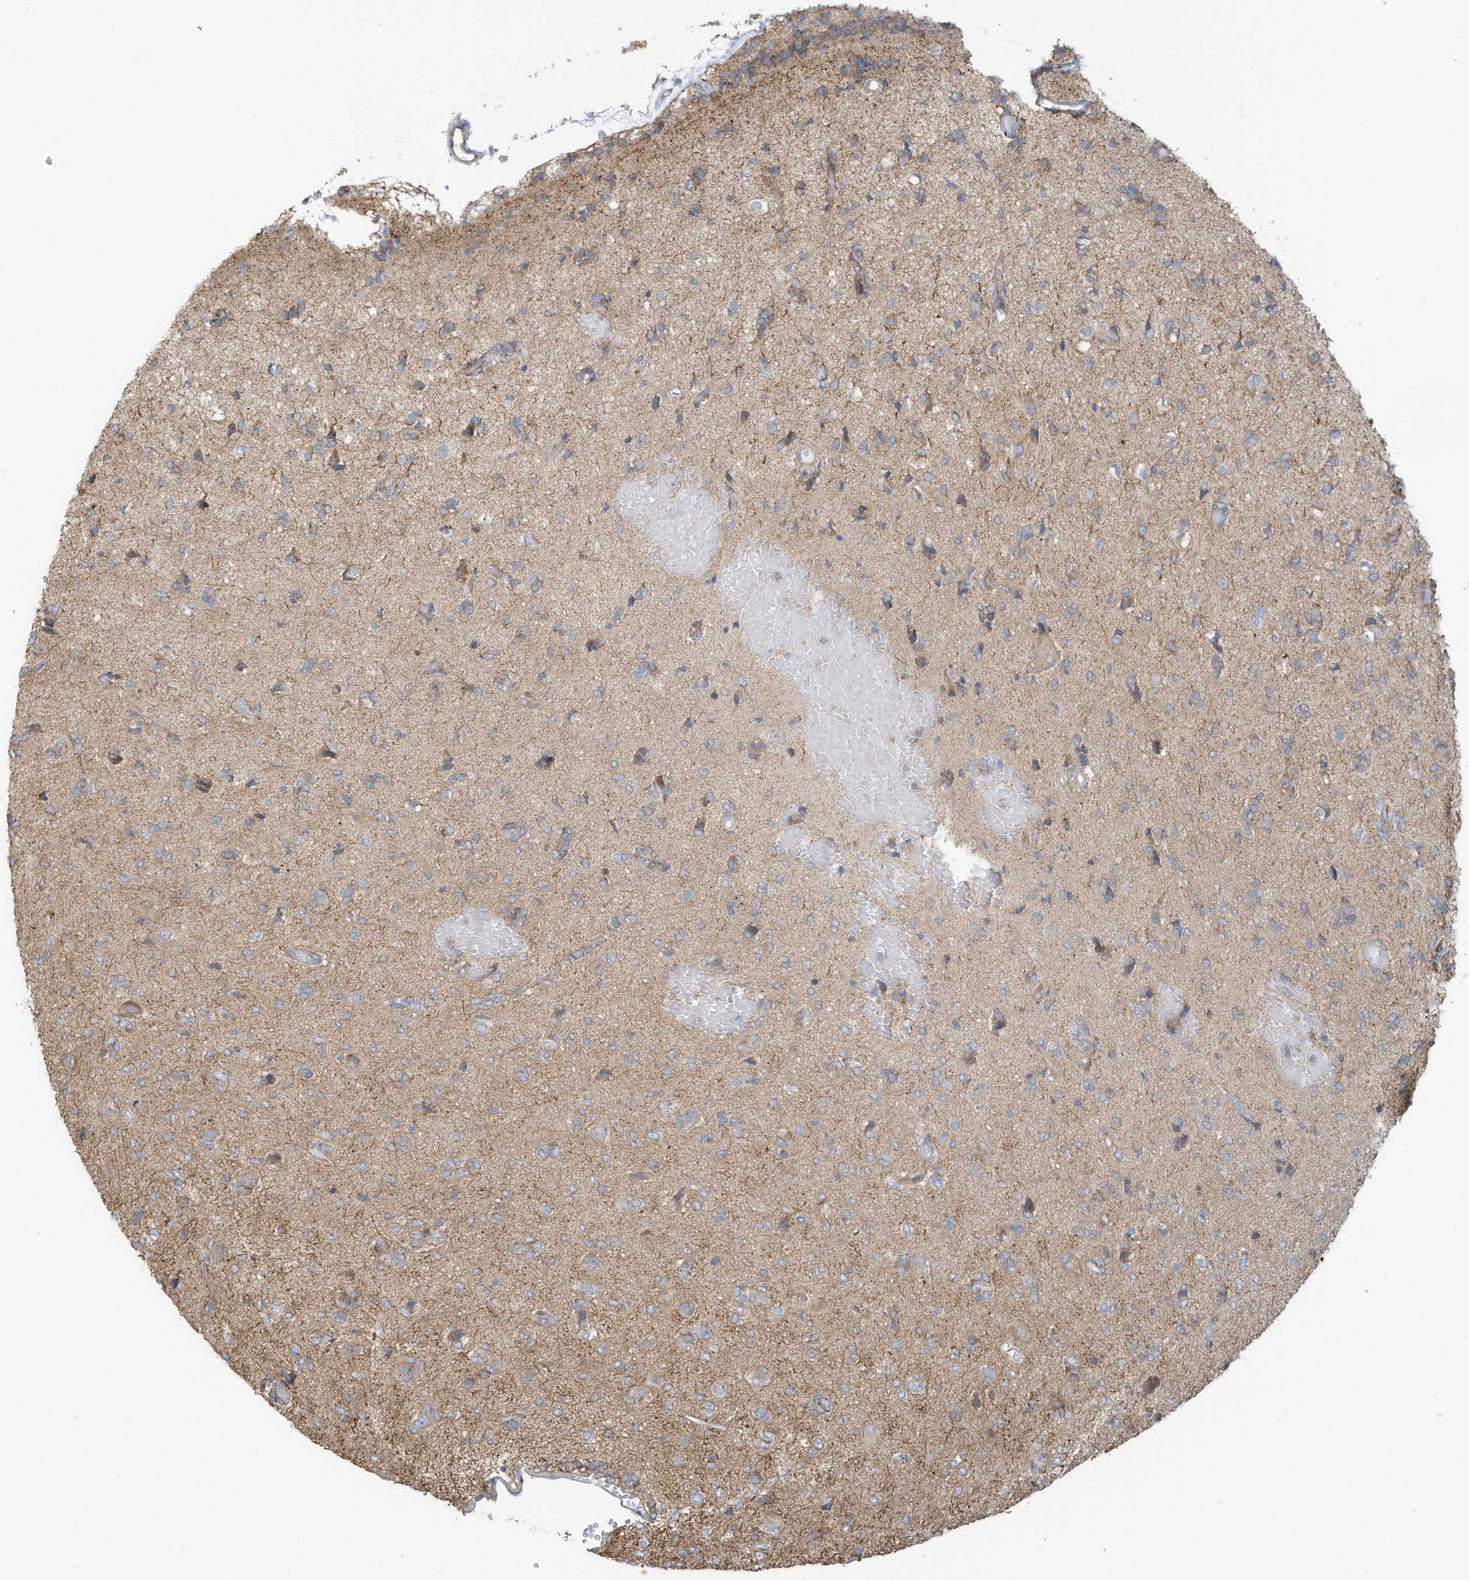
{"staining": {"intensity": "negative", "quantity": "none", "location": "none"}, "tissue": "glioma", "cell_type": "Tumor cells", "image_type": "cancer", "snomed": [{"axis": "morphology", "description": "Glioma, malignant, High grade"}, {"axis": "topography", "description": "Brain"}], "caption": "DAB immunohistochemical staining of human glioma reveals no significant staining in tumor cells.", "gene": "GTPBP2", "patient": {"sex": "female", "age": 59}}